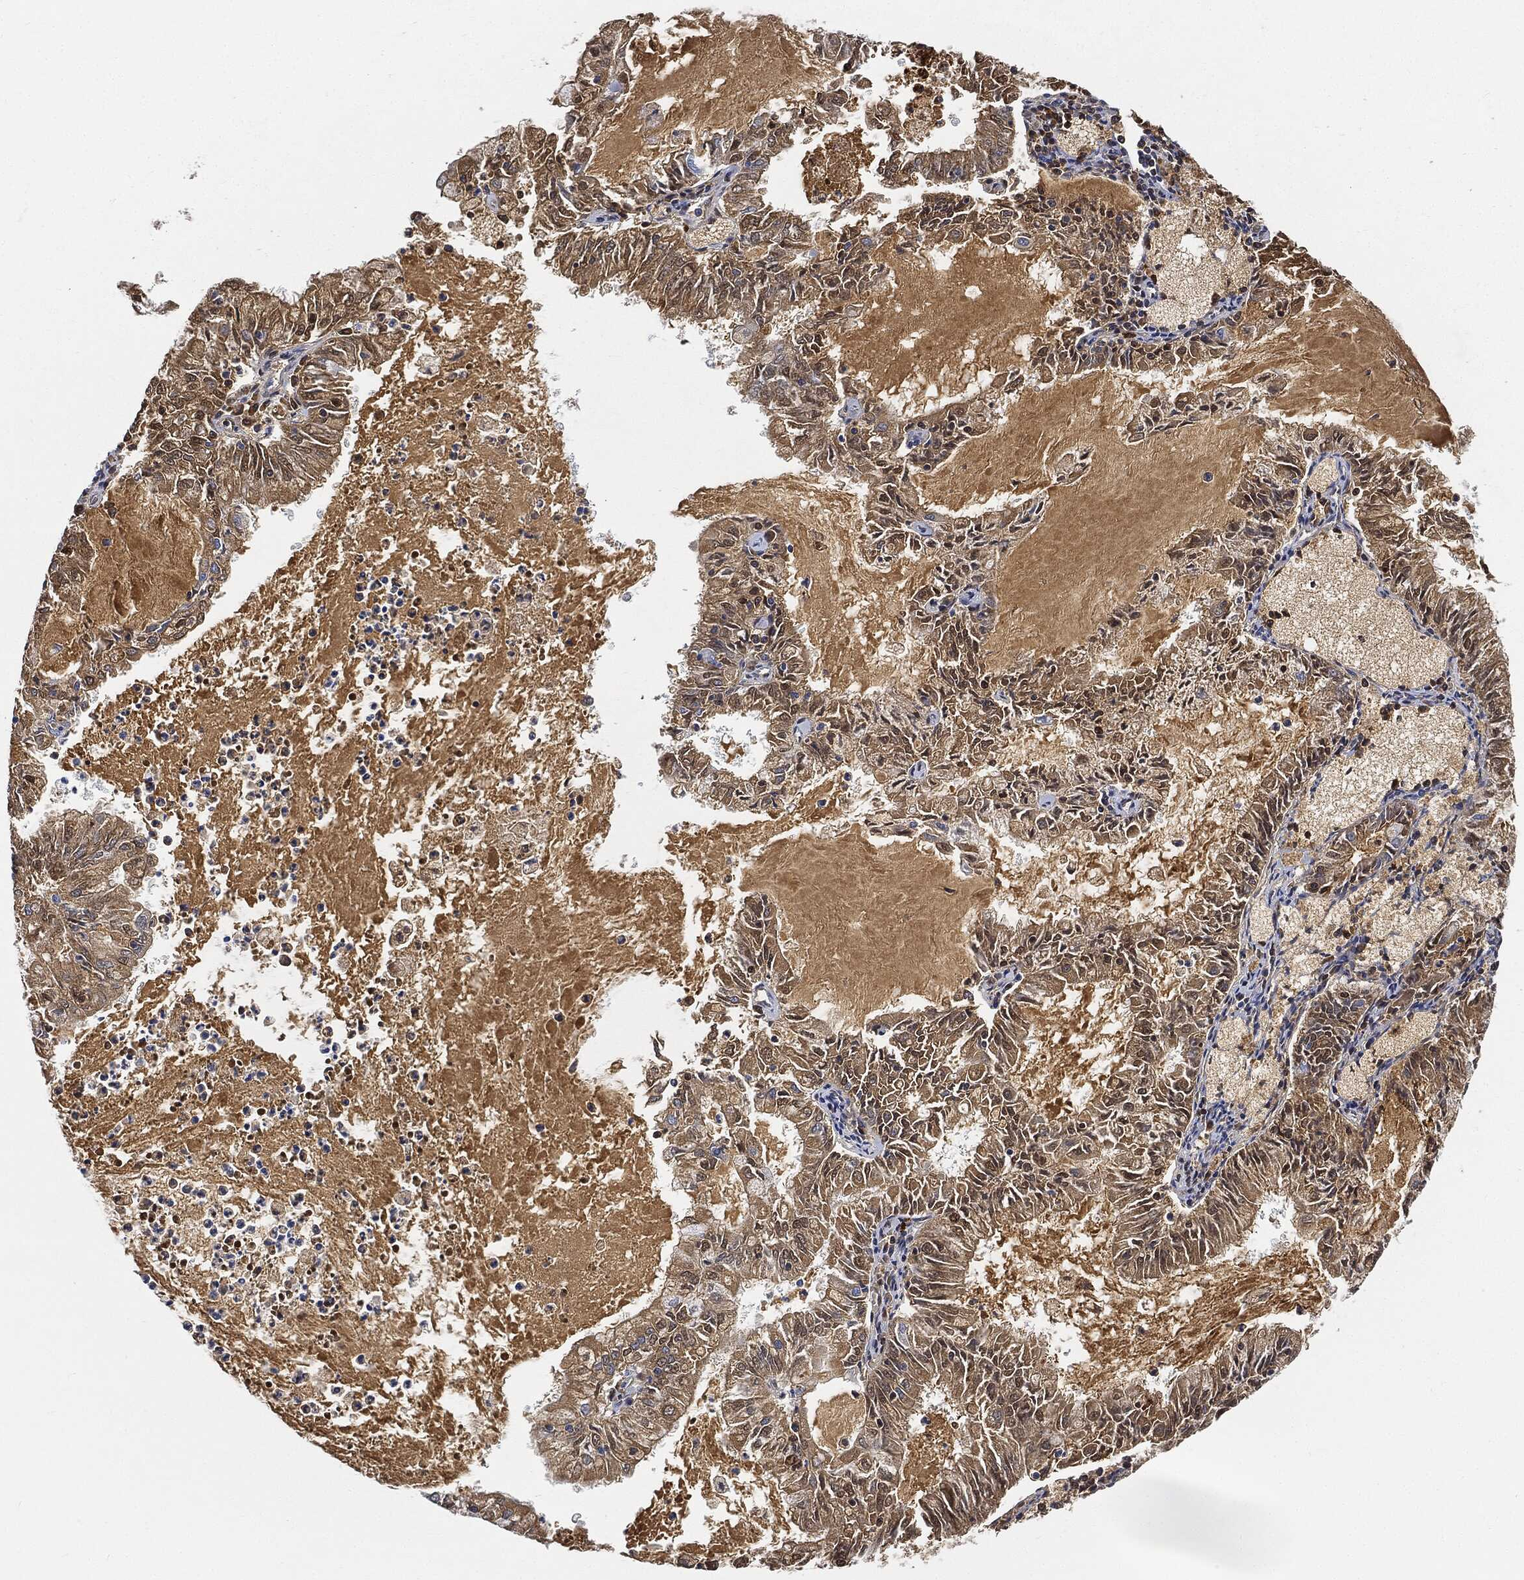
{"staining": {"intensity": "moderate", "quantity": "<25%", "location": "cytoplasmic/membranous"}, "tissue": "endometrial cancer", "cell_type": "Tumor cells", "image_type": "cancer", "snomed": [{"axis": "morphology", "description": "Adenocarcinoma, NOS"}, {"axis": "topography", "description": "Endometrium"}], "caption": "Endometrial adenocarcinoma tissue exhibits moderate cytoplasmic/membranous staining in about <25% of tumor cells, visualized by immunohistochemistry.", "gene": "IGLV6-57", "patient": {"sex": "female", "age": 57}}